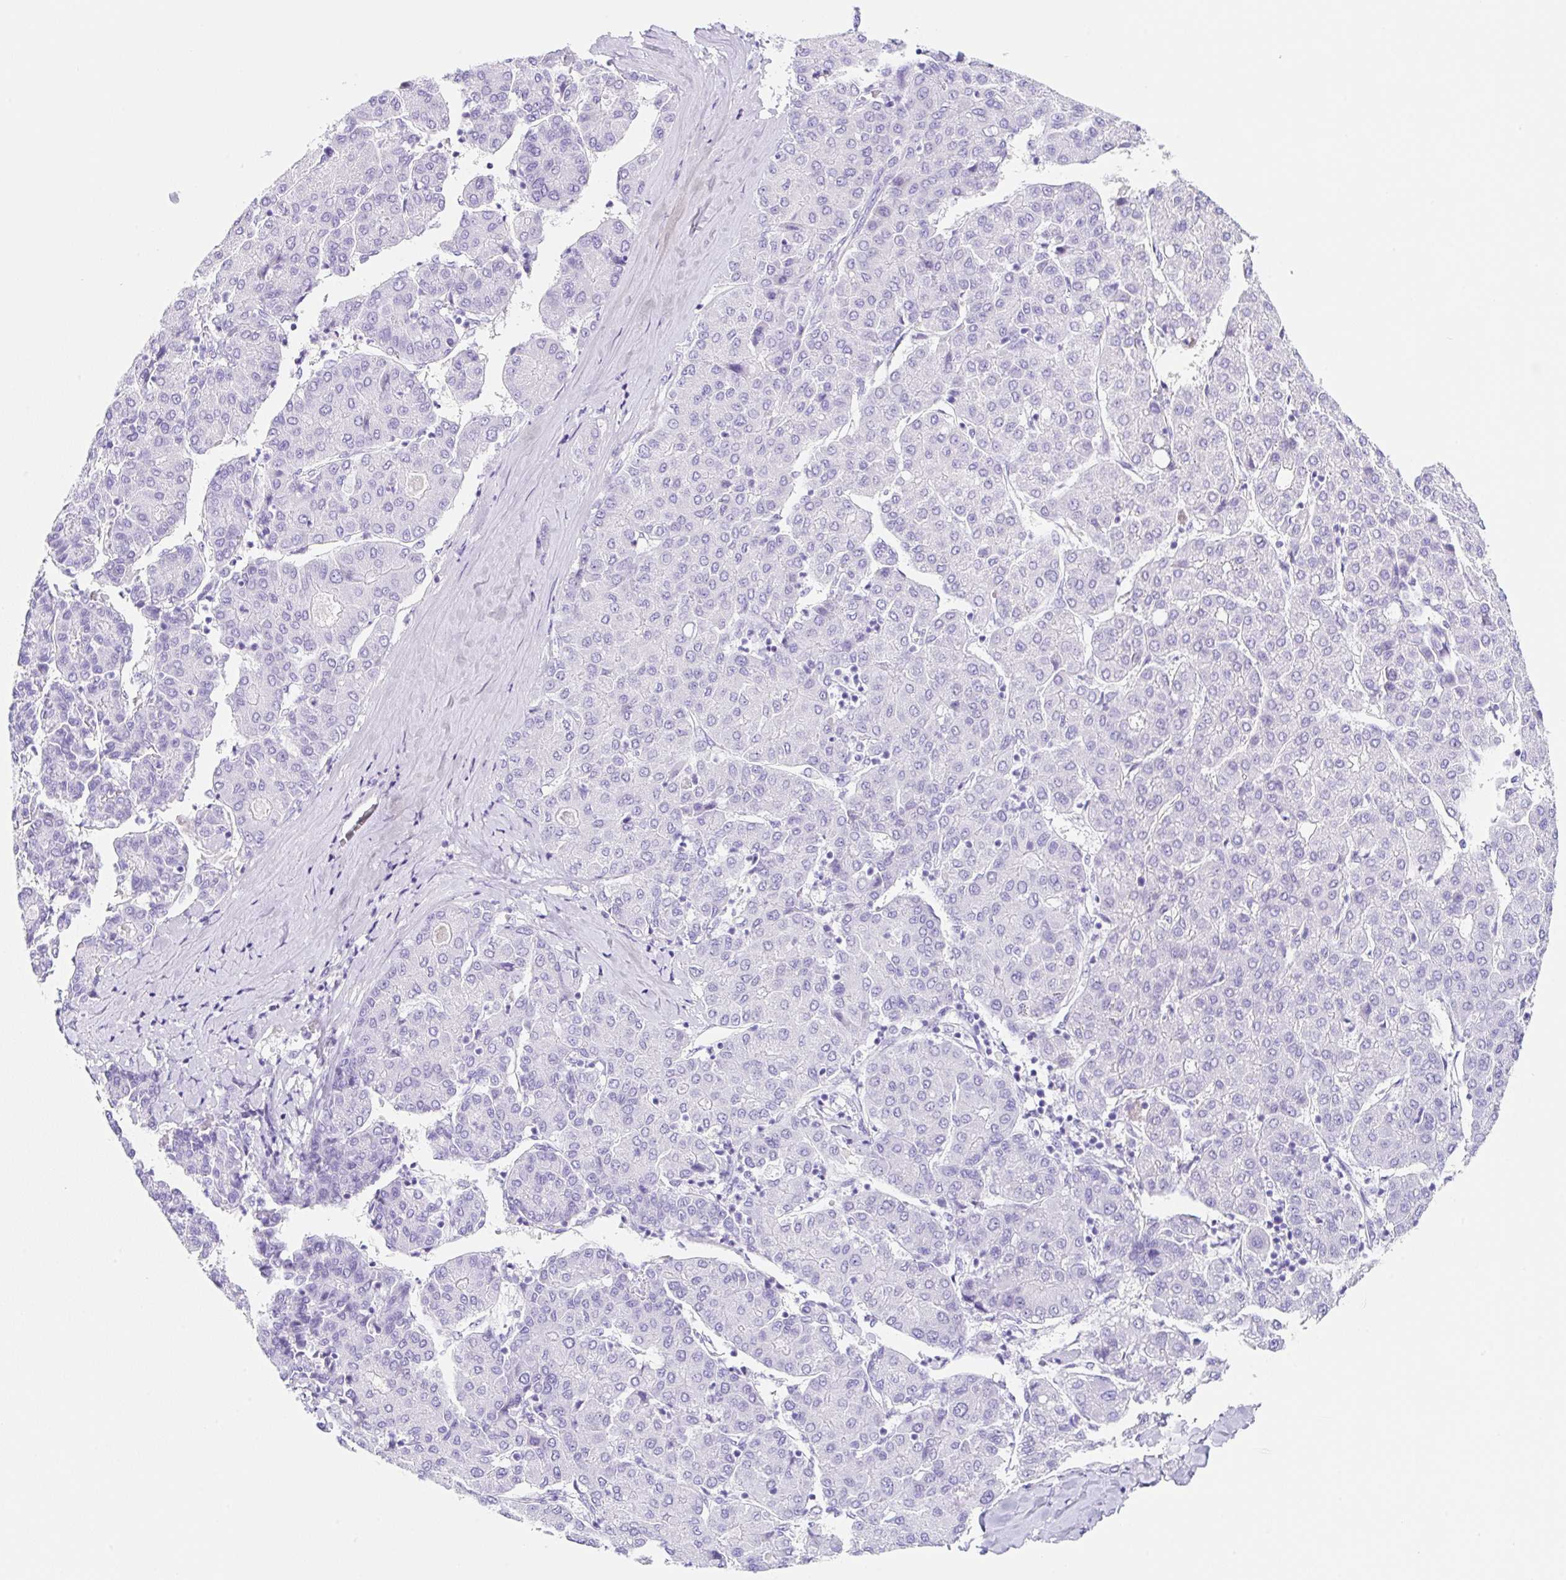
{"staining": {"intensity": "negative", "quantity": "none", "location": "none"}, "tissue": "liver cancer", "cell_type": "Tumor cells", "image_type": "cancer", "snomed": [{"axis": "morphology", "description": "Carcinoma, Hepatocellular, NOS"}, {"axis": "topography", "description": "Liver"}], "caption": "The micrograph shows no staining of tumor cells in liver cancer.", "gene": "CLDND2", "patient": {"sex": "male", "age": 65}}